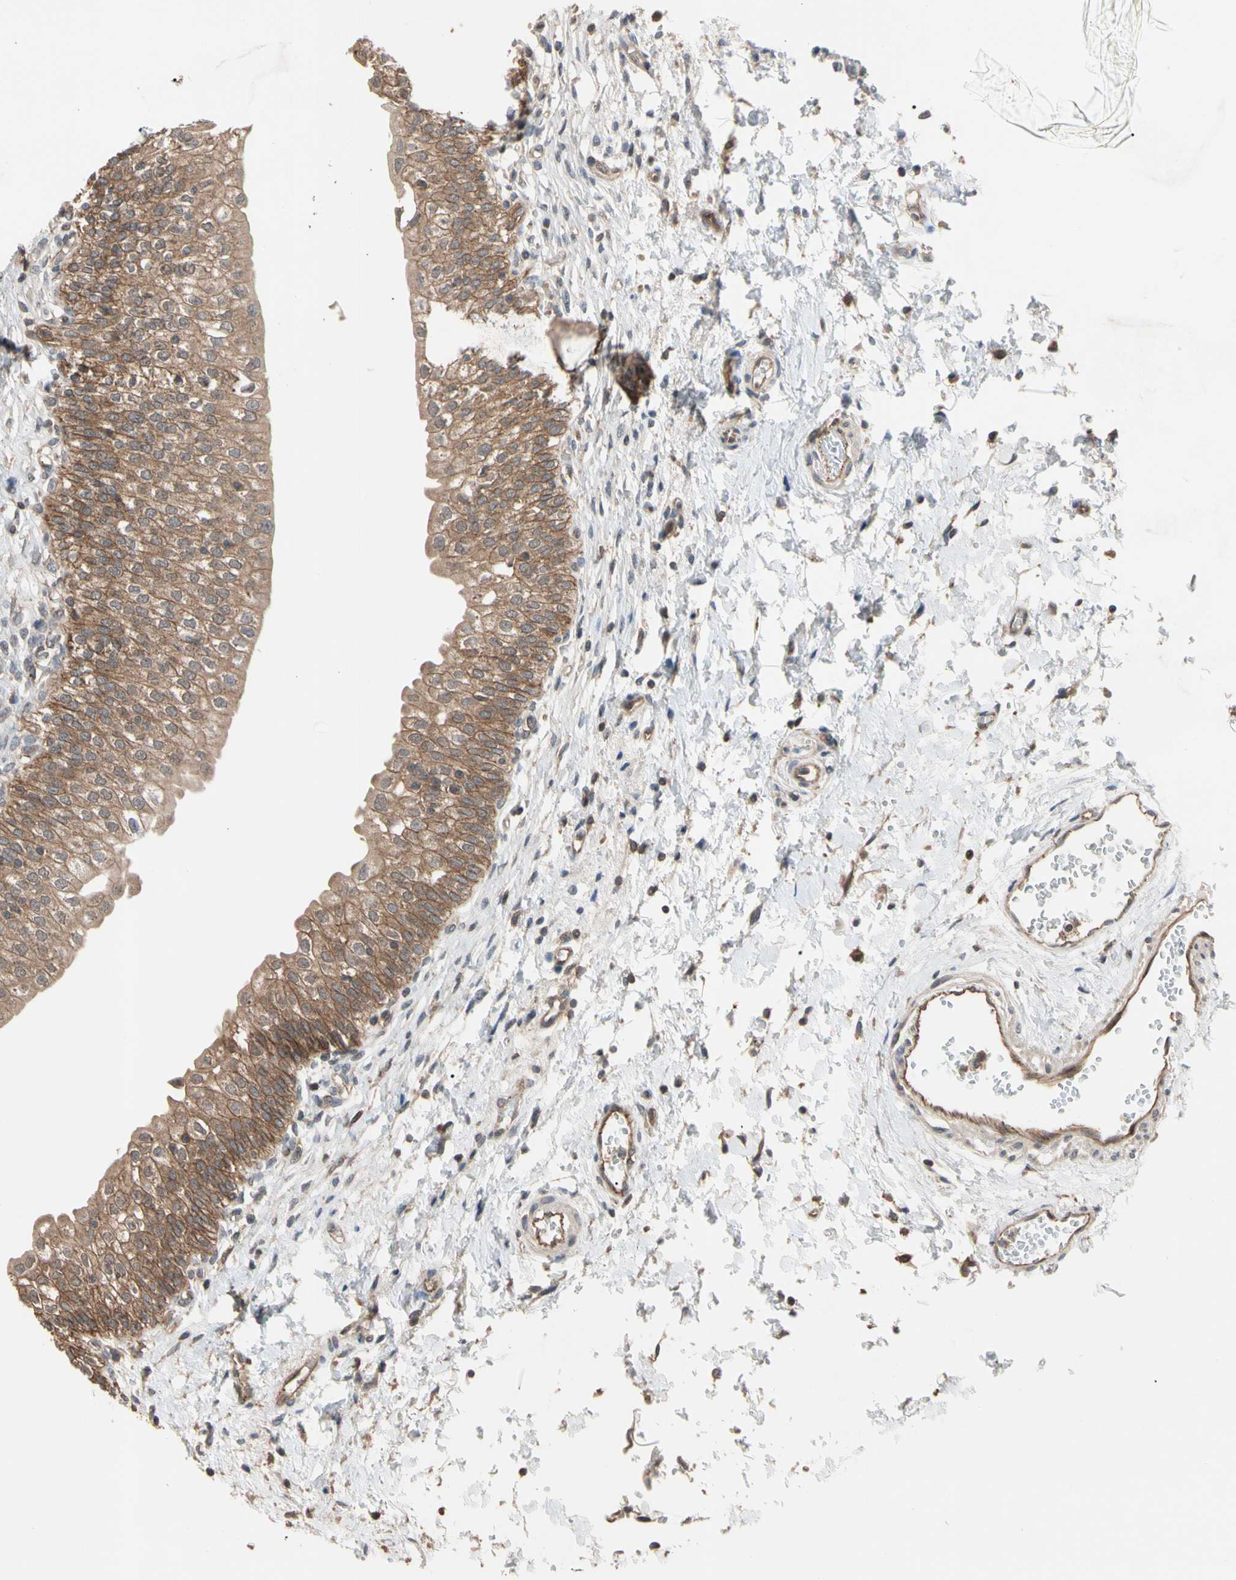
{"staining": {"intensity": "moderate", "quantity": ">75%", "location": "cytoplasmic/membranous"}, "tissue": "urinary bladder", "cell_type": "Urothelial cells", "image_type": "normal", "snomed": [{"axis": "morphology", "description": "Normal tissue, NOS"}, {"axis": "topography", "description": "Urinary bladder"}], "caption": "This photomicrograph exhibits immunohistochemistry (IHC) staining of normal urinary bladder, with medium moderate cytoplasmic/membranous positivity in about >75% of urothelial cells.", "gene": "DPP8", "patient": {"sex": "male", "age": 55}}